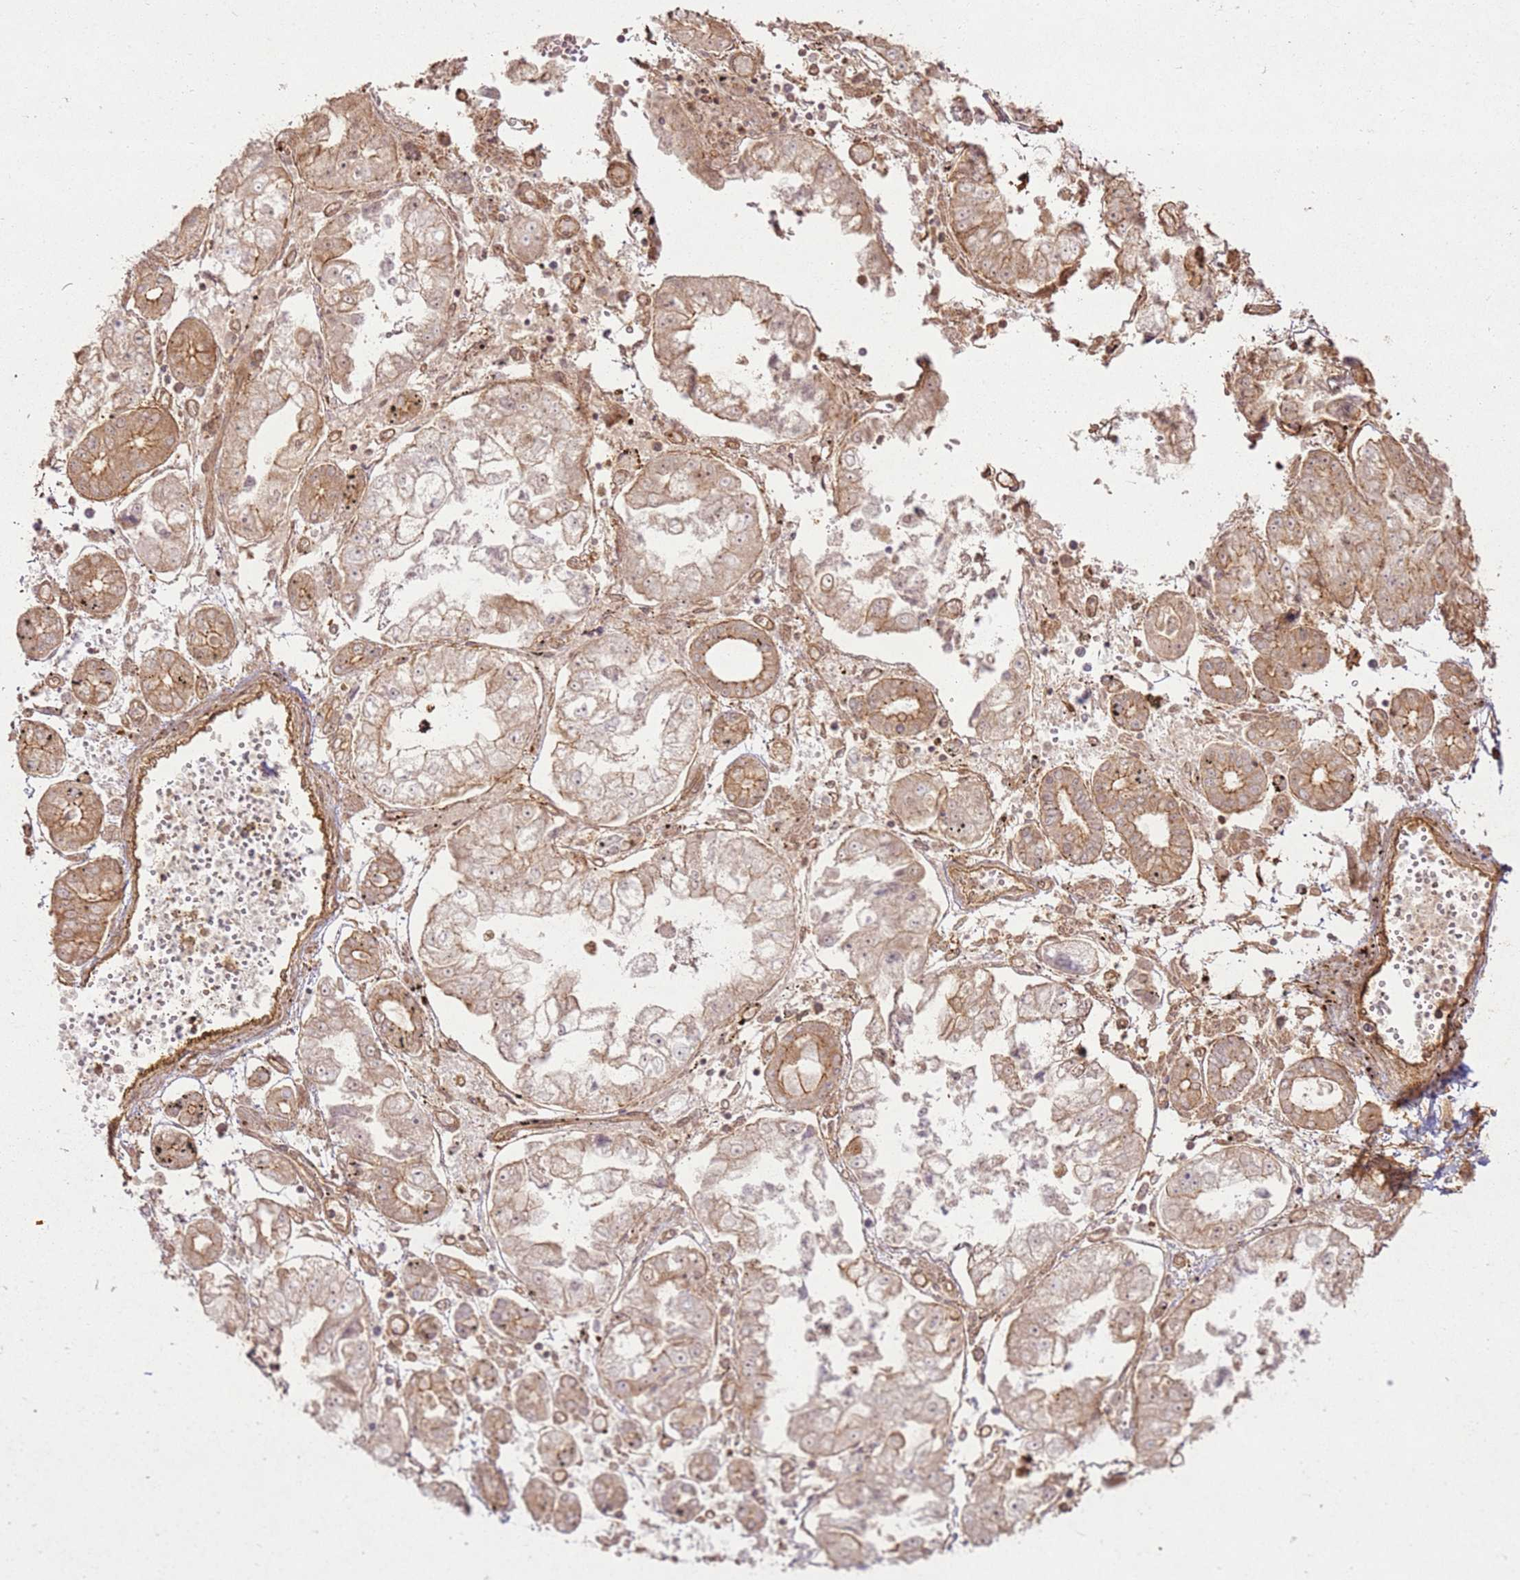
{"staining": {"intensity": "moderate", "quantity": ">75%", "location": "cytoplasmic/membranous"}, "tissue": "stomach cancer", "cell_type": "Tumor cells", "image_type": "cancer", "snomed": [{"axis": "morphology", "description": "Adenocarcinoma, NOS"}, {"axis": "topography", "description": "Stomach"}], "caption": "The image exhibits a brown stain indicating the presence of a protein in the cytoplasmic/membranous of tumor cells in stomach cancer (adenocarcinoma). Using DAB (3,3'-diaminobenzidine) (brown) and hematoxylin (blue) stains, captured at high magnification using brightfield microscopy.", "gene": "ZNF776", "patient": {"sex": "male", "age": 76}}